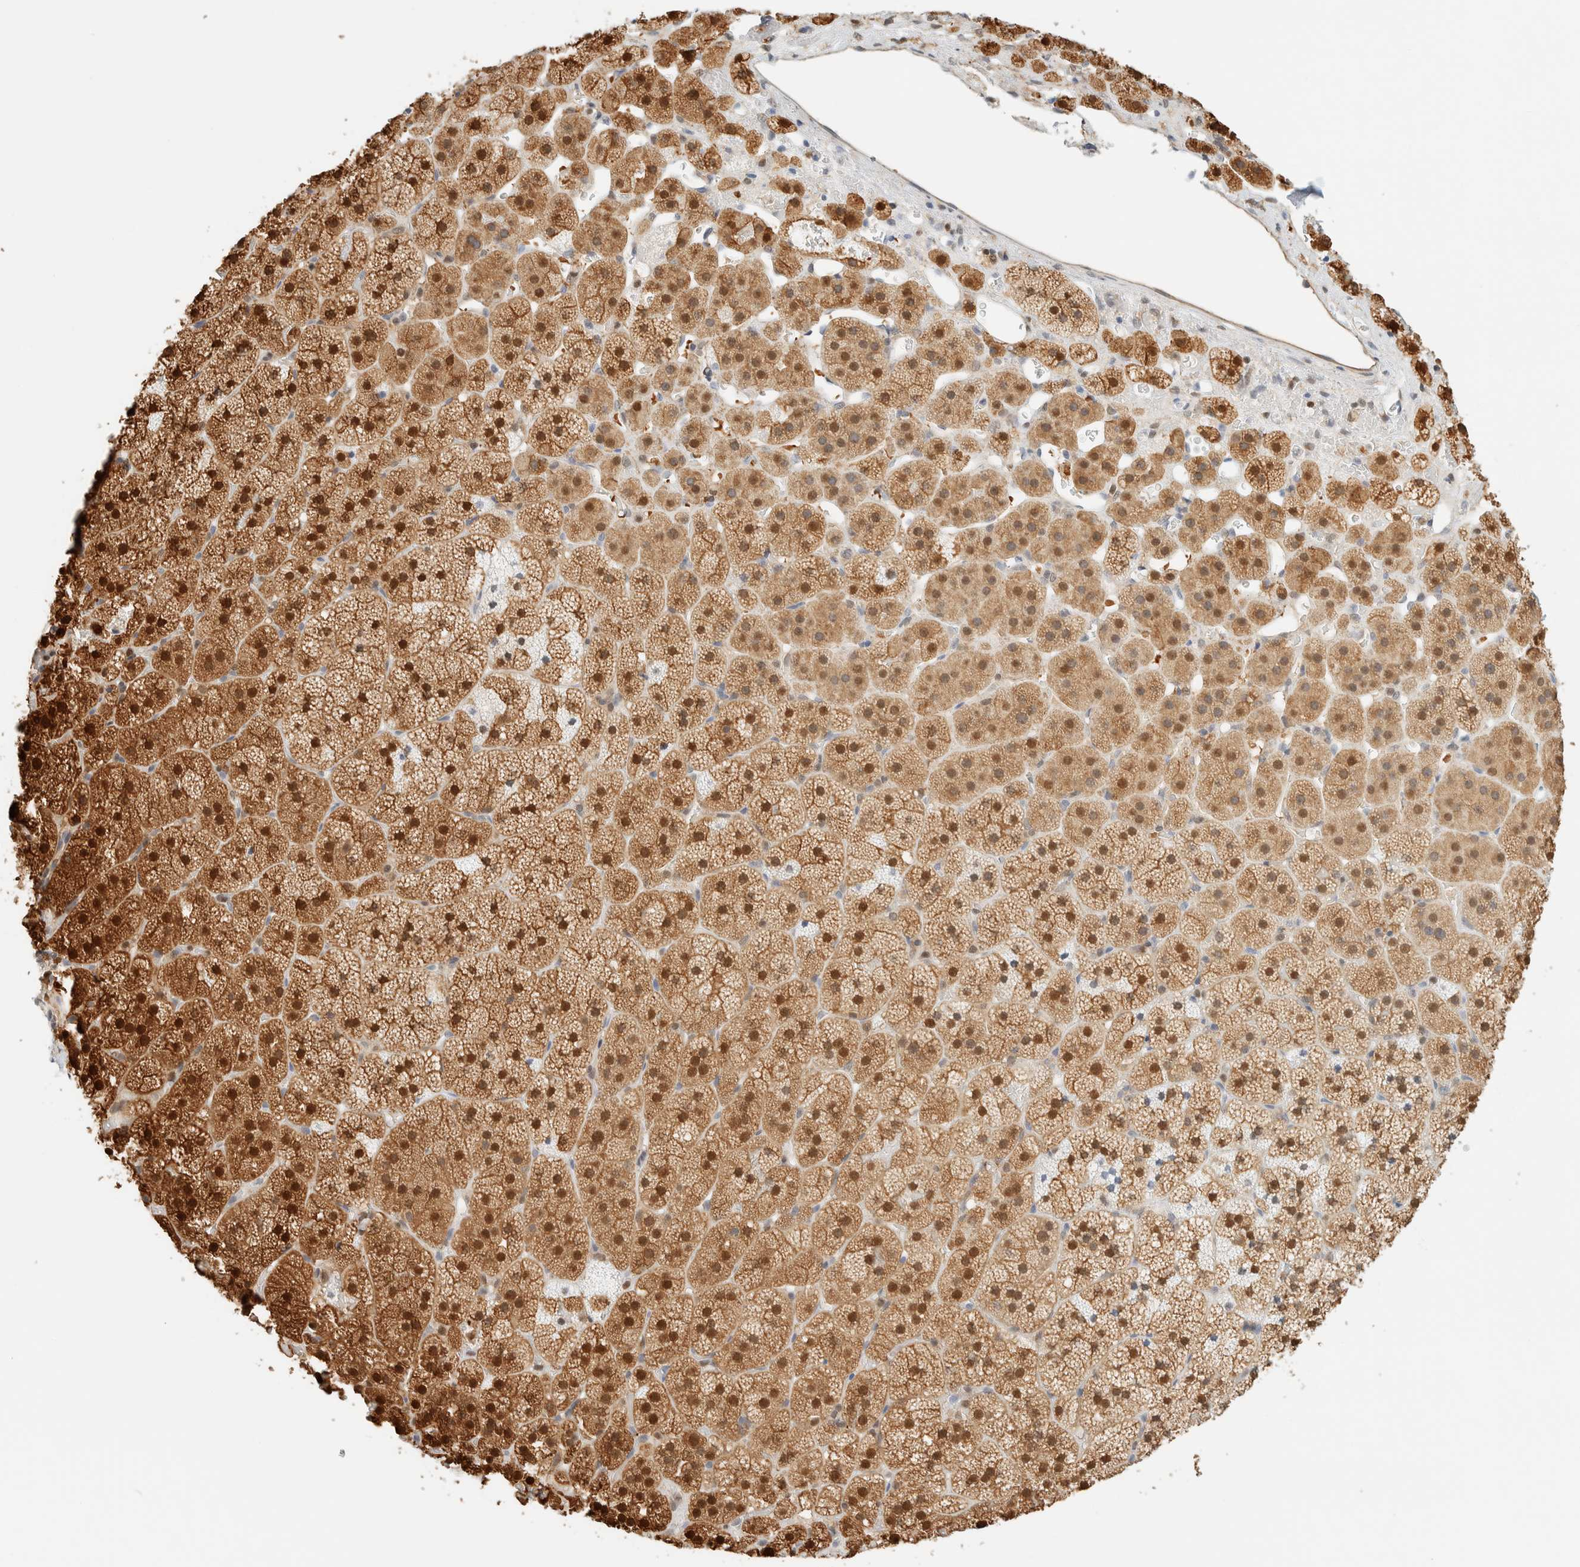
{"staining": {"intensity": "strong", "quantity": ">75%", "location": "cytoplasmic/membranous,nuclear"}, "tissue": "adrenal gland", "cell_type": "Glandular cells", "image_type": "normal", "snomed": [{"axis": "morphology", "description": "Normal tissue, NOS"}, {"axis": "topography", "description": "Adrenal gland"}], "caption": "A high-resolution micrograph shows IHC staining of normal adrenal gland, which displays strong cytoplasmic/membranous,nuclear staining in approximately >75% of glandular cells. Using DAB (3,3'-diaminobenzidine) (brown) and hematoxylin (blue) stains, captured at high magnification using brightfield microscopy.", "gene": "ZBTB37", "patient": {"sex": "female", "age": 44}}